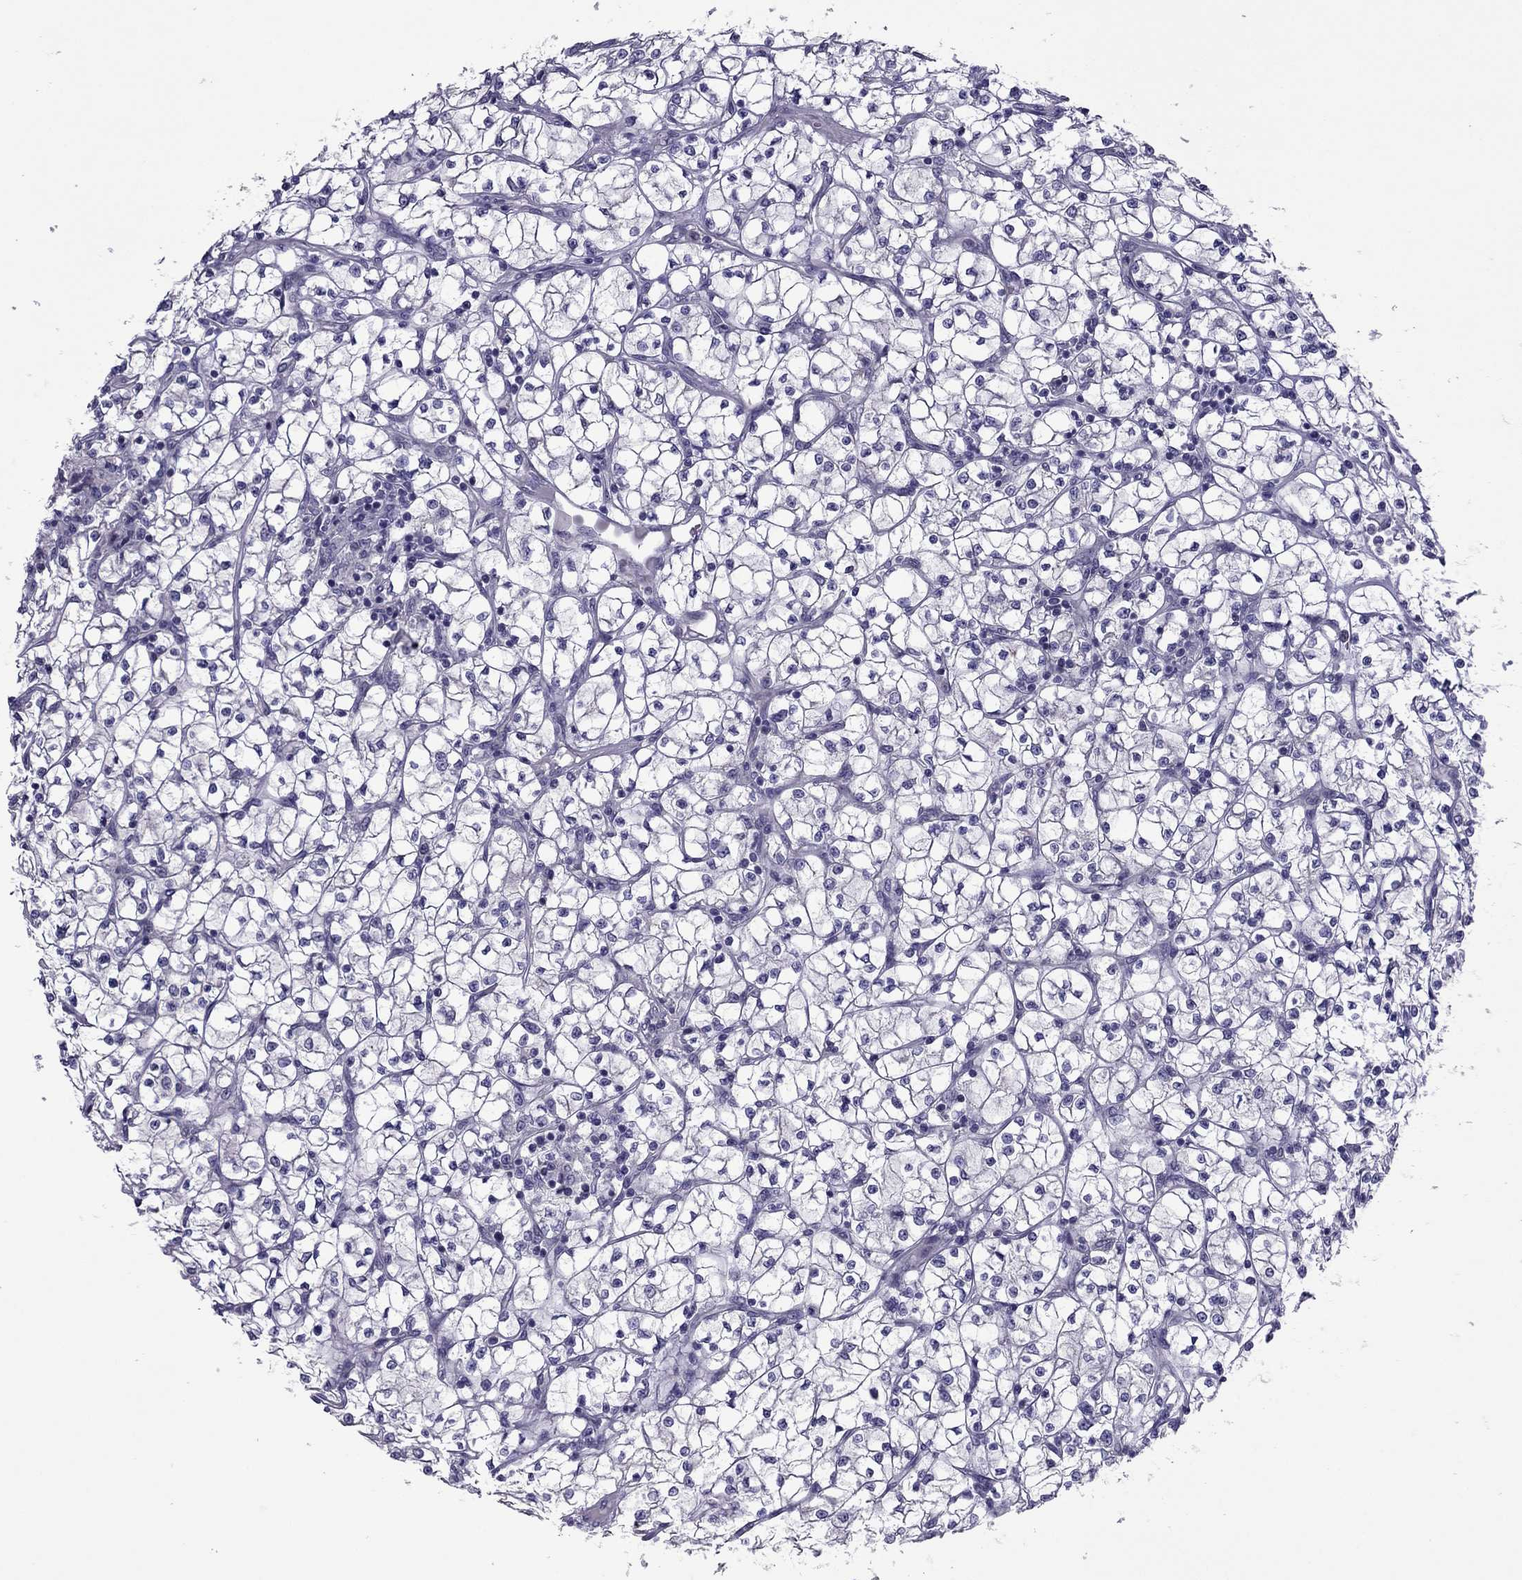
{"staining": {"intensity": "negative", "quantity": "none", "location": "none"}, "tissue": "renal cancer", "cell_type": "Tumor cells", "image_type": "cancer", "snomed": [{"axis": "morphology", "description": "Adenocarcinoma, NOS"}, {"axis": "topography", "description": "Kidney"}], "caption": "This is an IHC photomicrograph of human renal cancer. There is no staining in tumor cells.", "gene": "SLC16A8", "patient": {"sex": "female", "age": 64}}